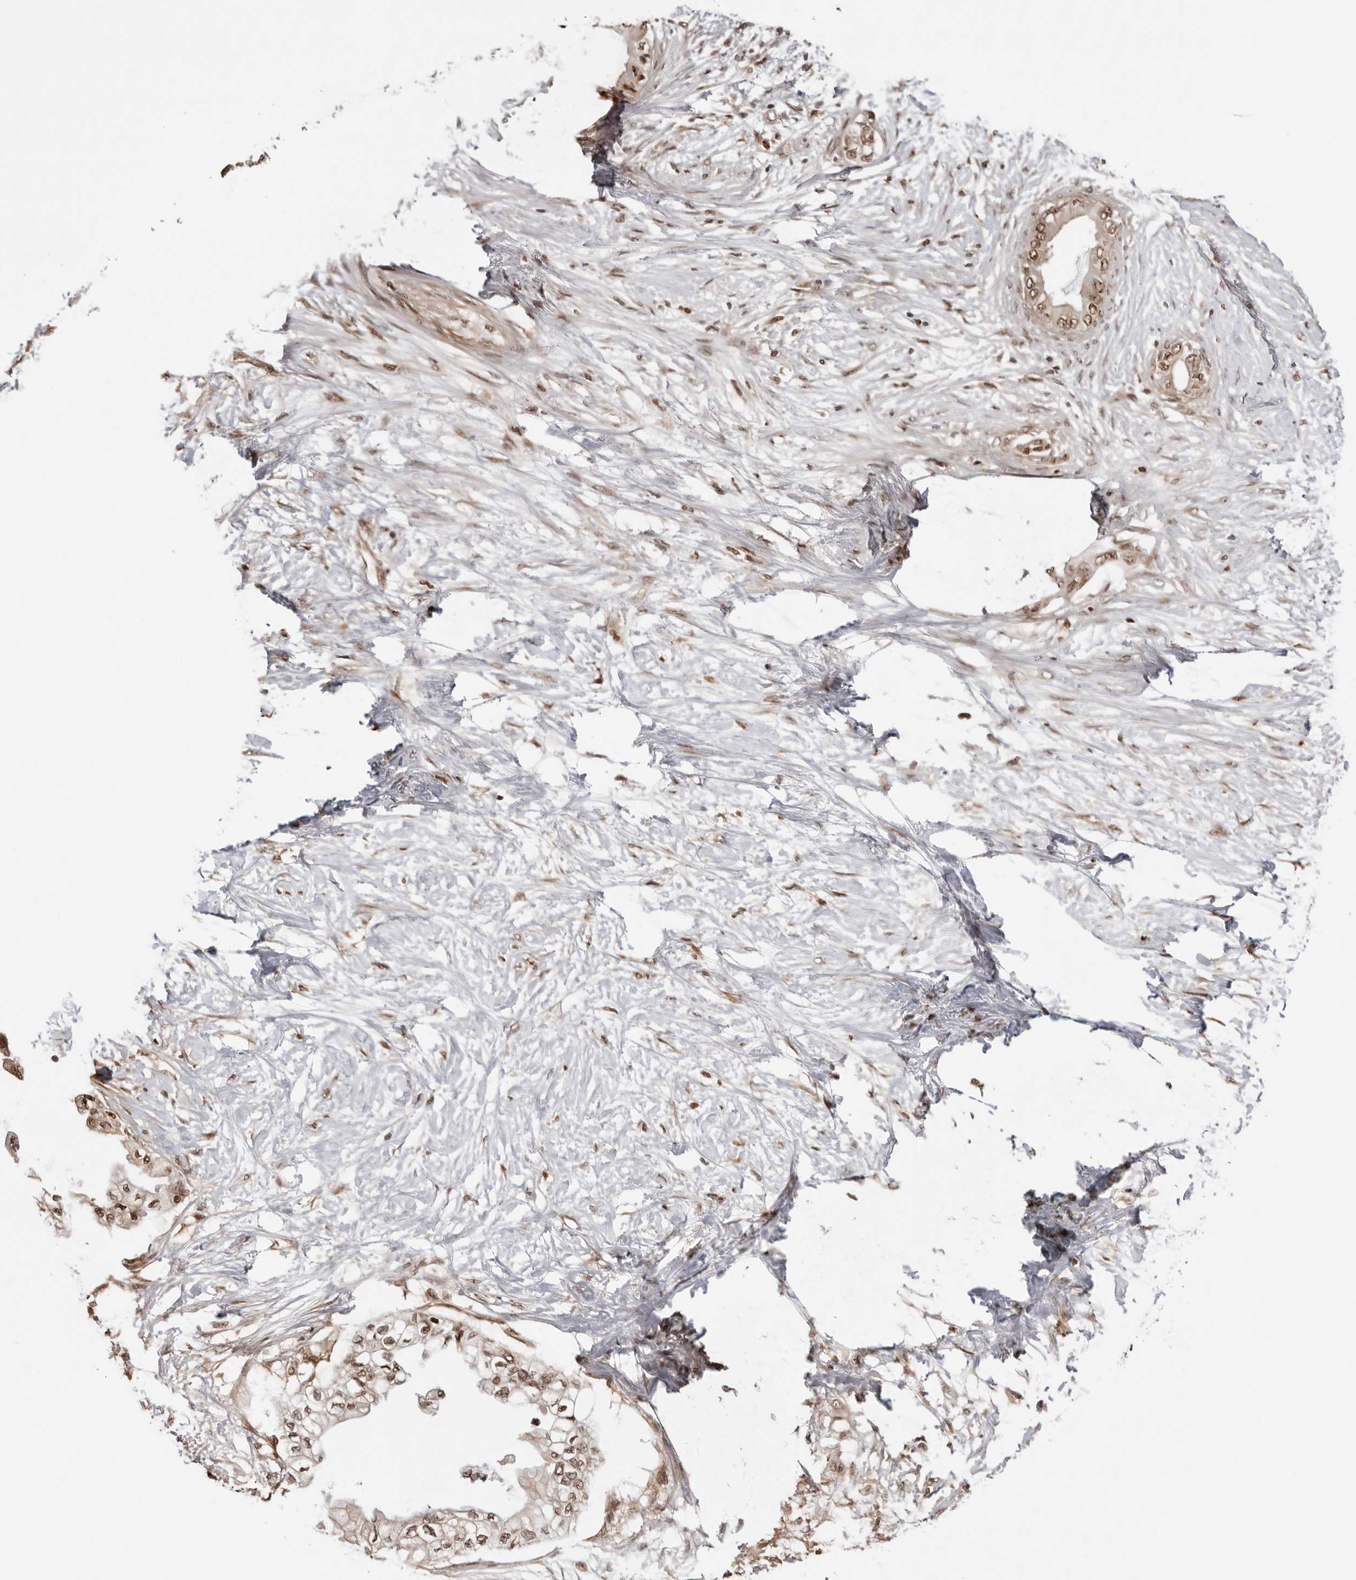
{"staining": {"intensity": "moderate", "quantity": "25%-75%", "location": "nuclear"}, "tissue": "pancreatic cancer", "cell_type": "Tumor cells", "image_type": "cancer", "snomed": [{"axis": "morphology", "description": "Normal tissue, NOS"}, {"axis": "morphology", "description": "Adenocarcinoma, NOS"}, {"axis": "topography", "description": "Pancreas"}, {"axis": "topography", "description": "Duodenum"}], "caption": "Protein staining by immunohistochemistry demonstrates moderate nuclear staining in about 25%-75% of tumor cells in pancreatic adenocarcinoma. (Stains: DAB in brown, nuclei in blue, Microscopy: brightfield microscopy at high magnification).", "gene": "SDE2", "patient": {"sex": "female", "age": 60}}